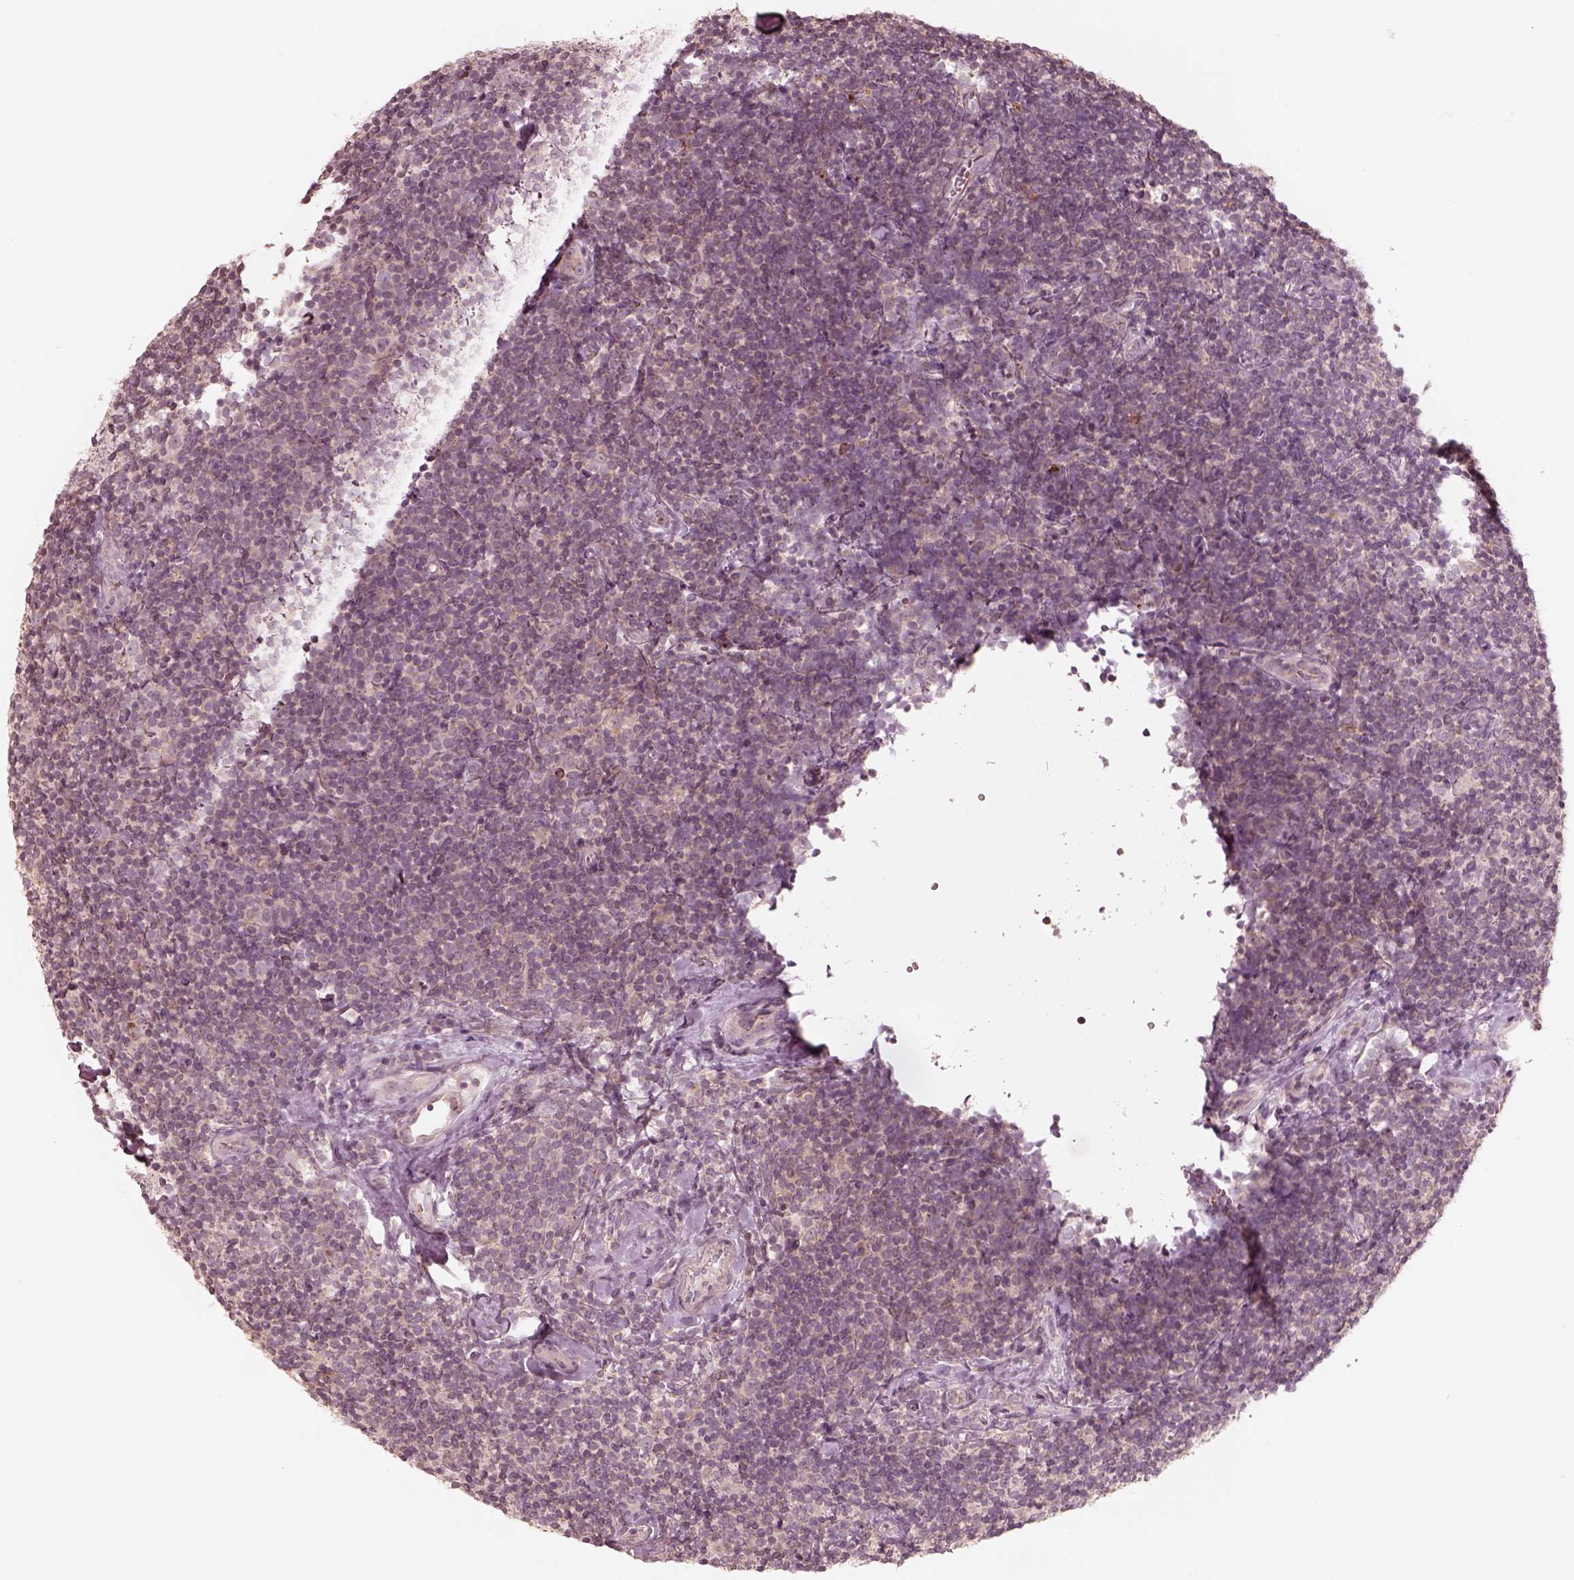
{"staining": {"intensity": "weak", "quantity": ">75%", "location": "cytoplasmic/membranous"}, "tissue": "lymphoma", "cell_type": "Tumor cells", "image_type": "cancer", "snomed": [{"axis": "morphology", "description": "Malignant lymphoma, non-Hodgkin's type, Low grade"}, {"axis": "topography", "description": "Lymph node"}], "caption": "Immunohistochemistry (IHC) staining of malignant lymphoma, non-Hodgkin's type (low-grade), which reveals low levels of weak cytoplasmic/membranous staining in about >75% of tumor cells indicating weak cytoplasmic/membranous protein positivity. The staining was performed using DAB (brown) for protein detection and nuclei were counterstained in hematoxylin (blue).", "gene": "ABCA7", "patient": {"sex": "female", "age": 56}}